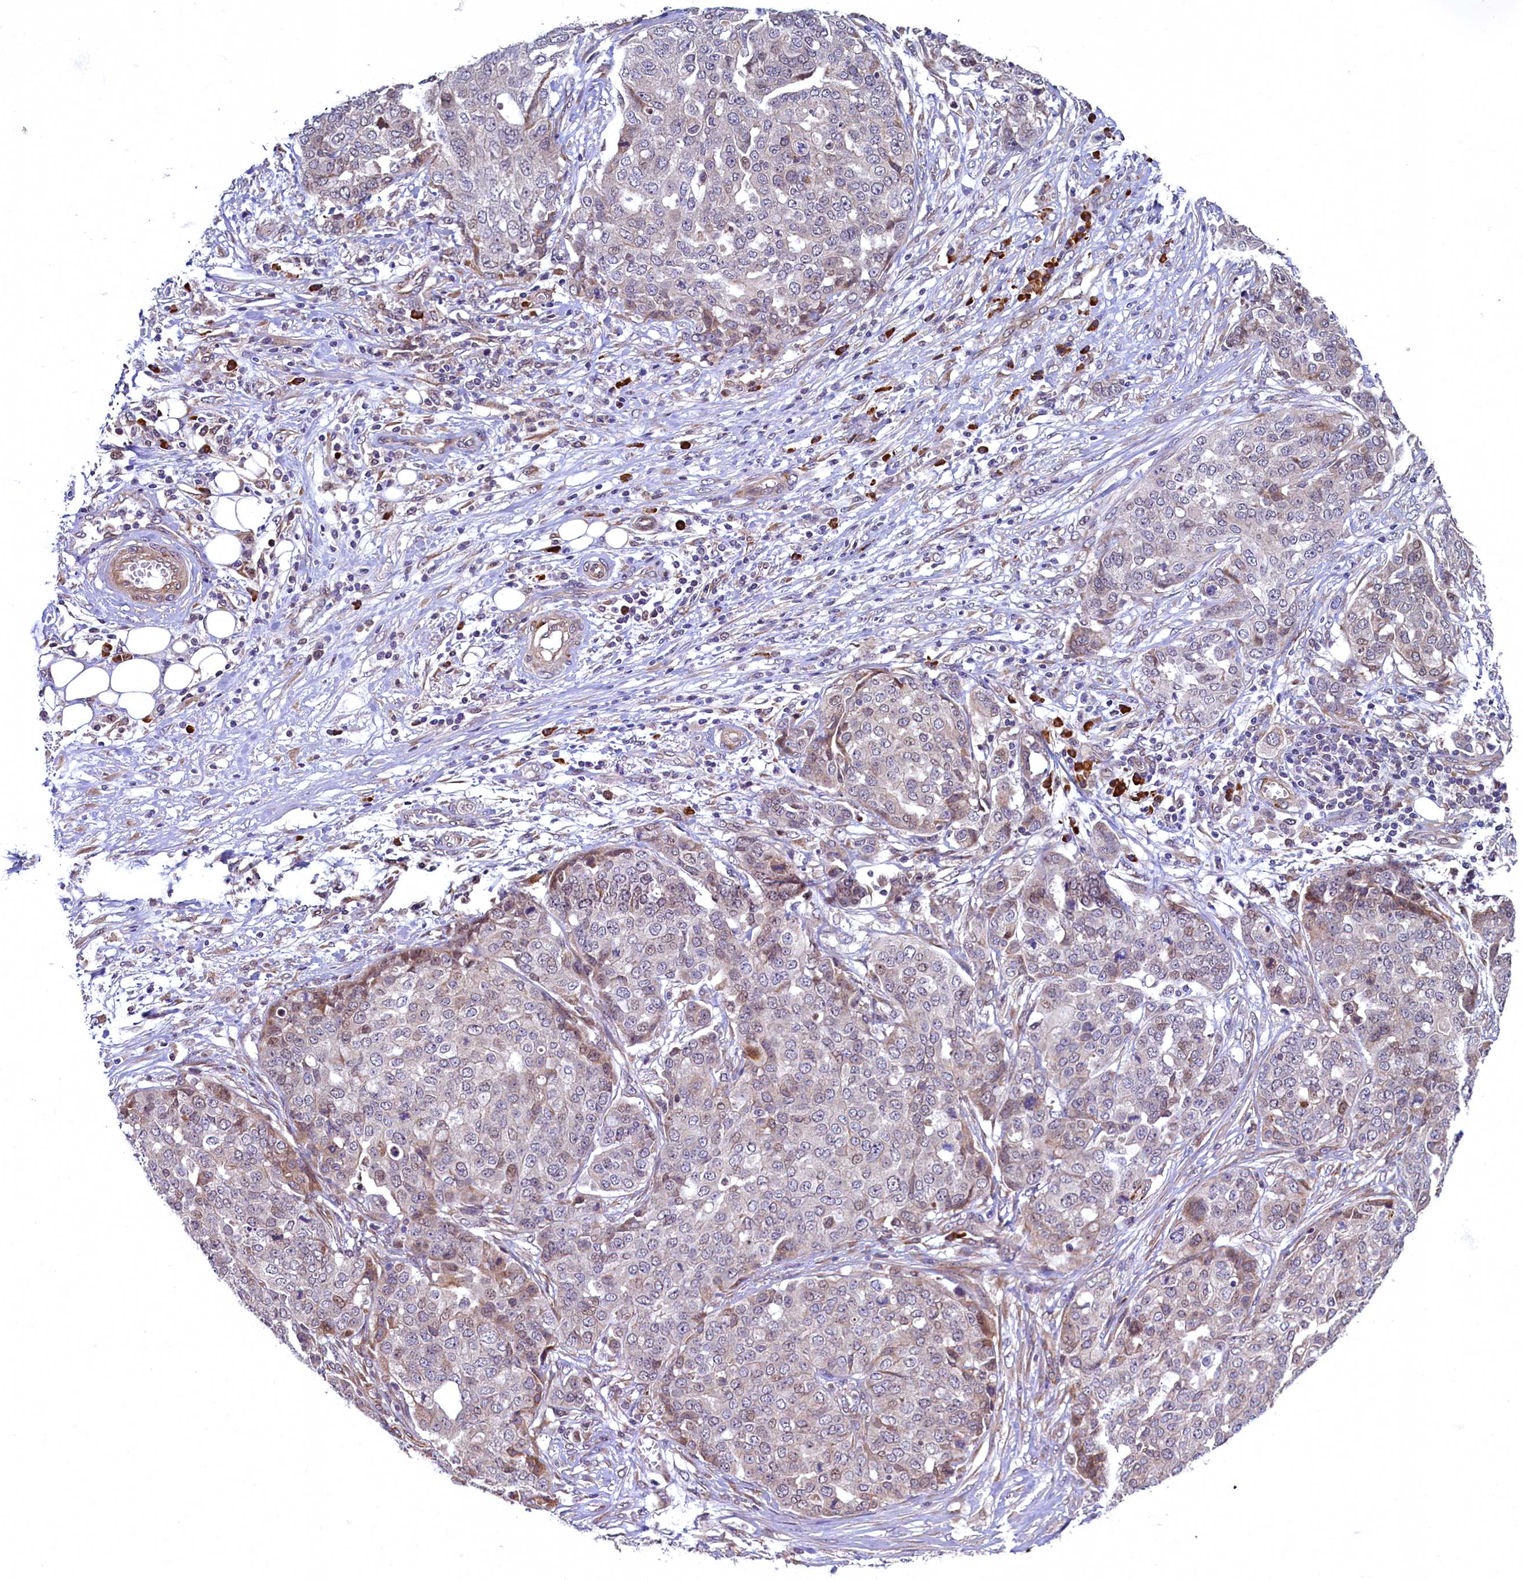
{"staining": {"intensity": "negative", "quantity": "none", "location": "none"}, "tissue": "ovarian cancer", "cell_type": "Tumor cells", "image_type": "cancer", "snomed": [{"axis": "morphology", "description": "Cystadenocarcinoma, serous, NOS"}, {"axis": "topography", "description": "Soft tissue"}, {"axis": "topography", "description": "Ovary"}], "caption": "IHC image of ovarian serous cystadenocarcinoma stained for a protein (brown), which shows no staining in tumor cells.", "gene": "SLC16A14", "patient": {"sex": "female", "age": 57}}